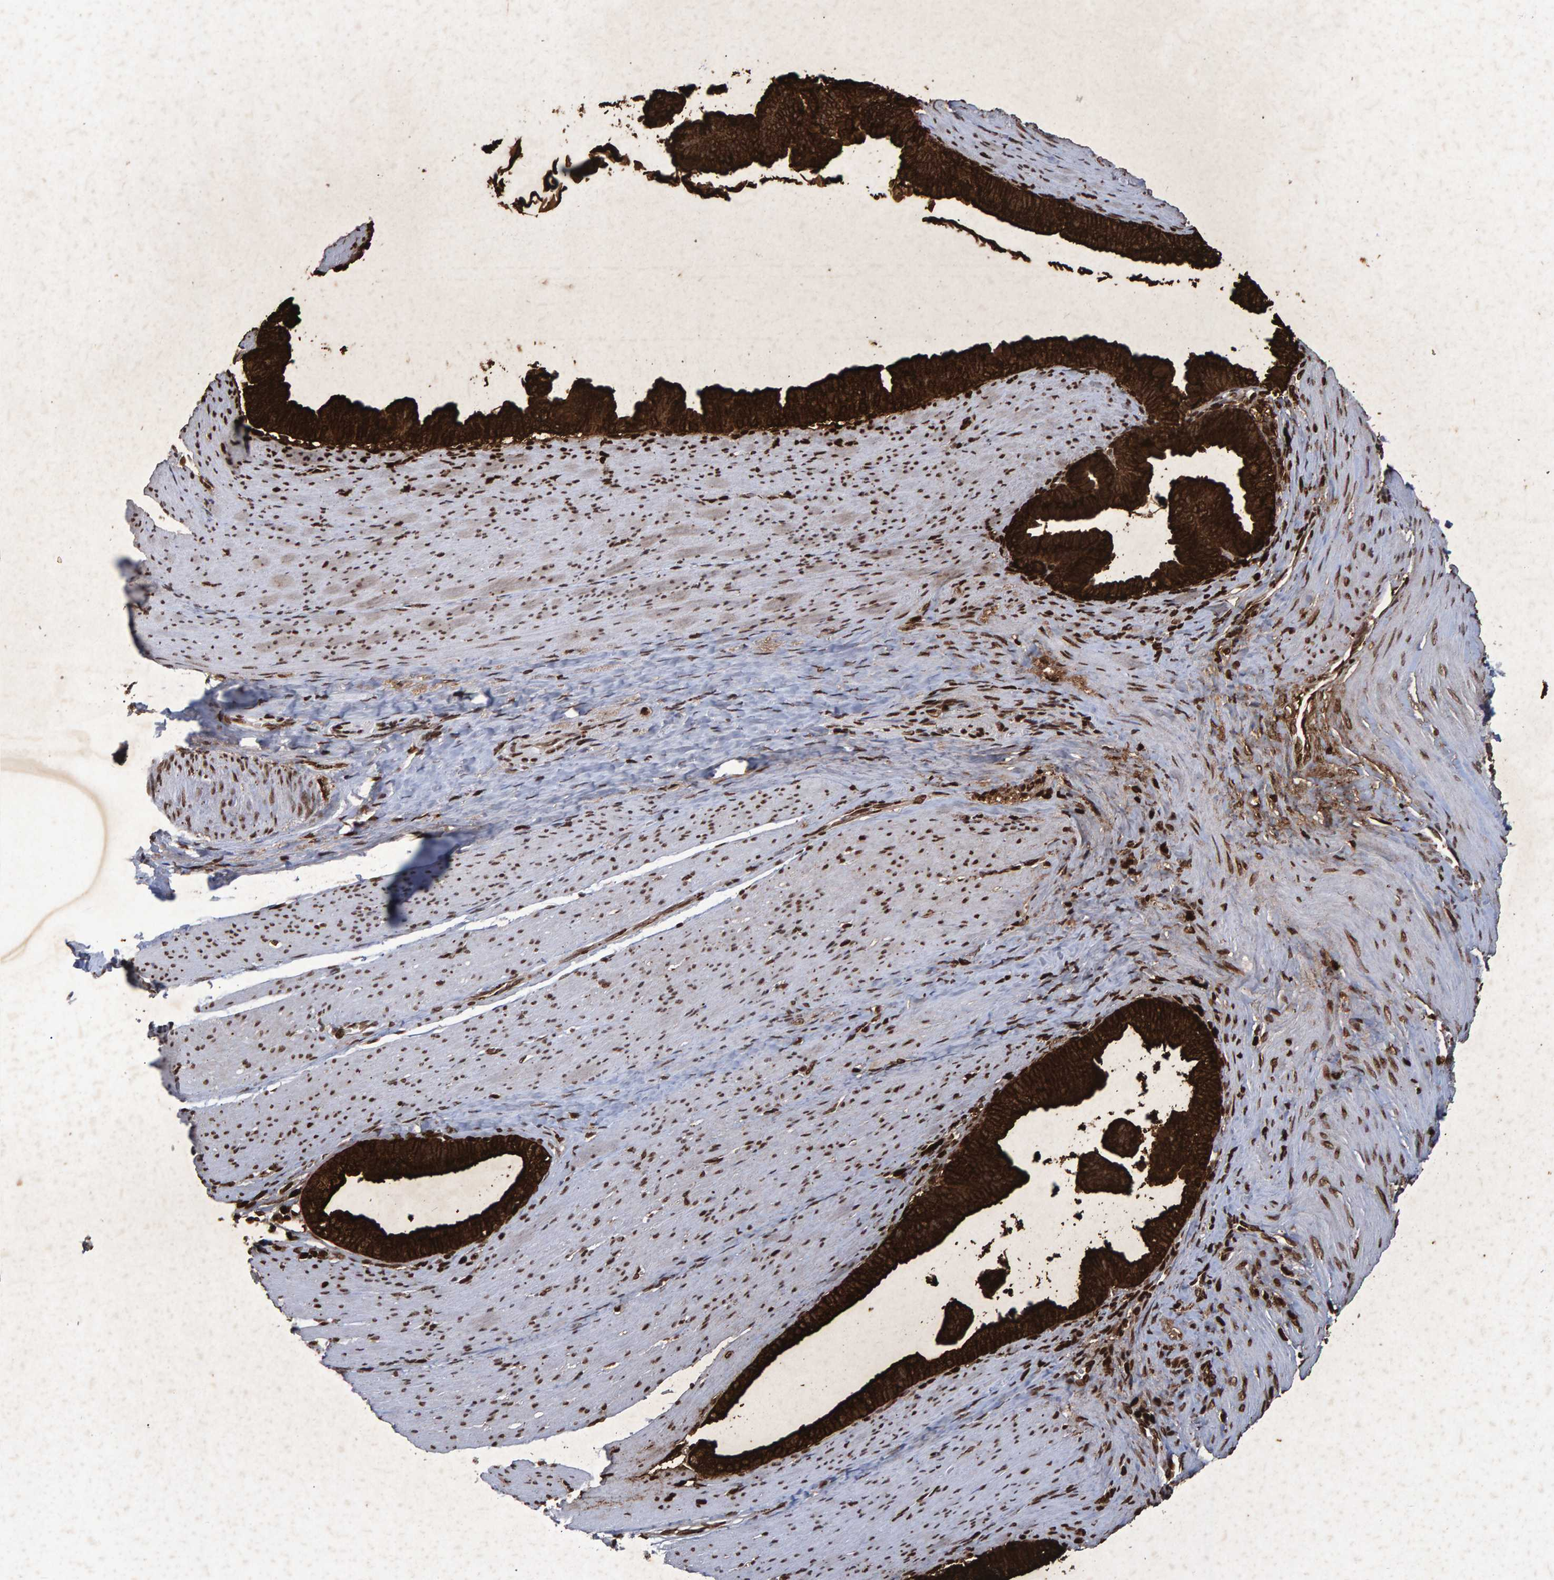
{"staining": {"intensity": "strong", "quantity": ">75%", "location": "cytoplasmic/membranous"}, "tissue": "pancreatic cancer", "cell_type": "Tumor cells", "image_type": "cancer", "snomed": [{"axis": "morphology", "description": "Adenocarcinoma, NOS"}, {"axis": "topography", "description": "Pancreas"}], "caption": "This is a photomicrograph of immunohistochemistry staining of pancreatic cancer, which shows strong staining in the cytoplasmic/membranous of tumor cells.", "gene": "GALC", "patient": {"sex": "male", "age": 69}}